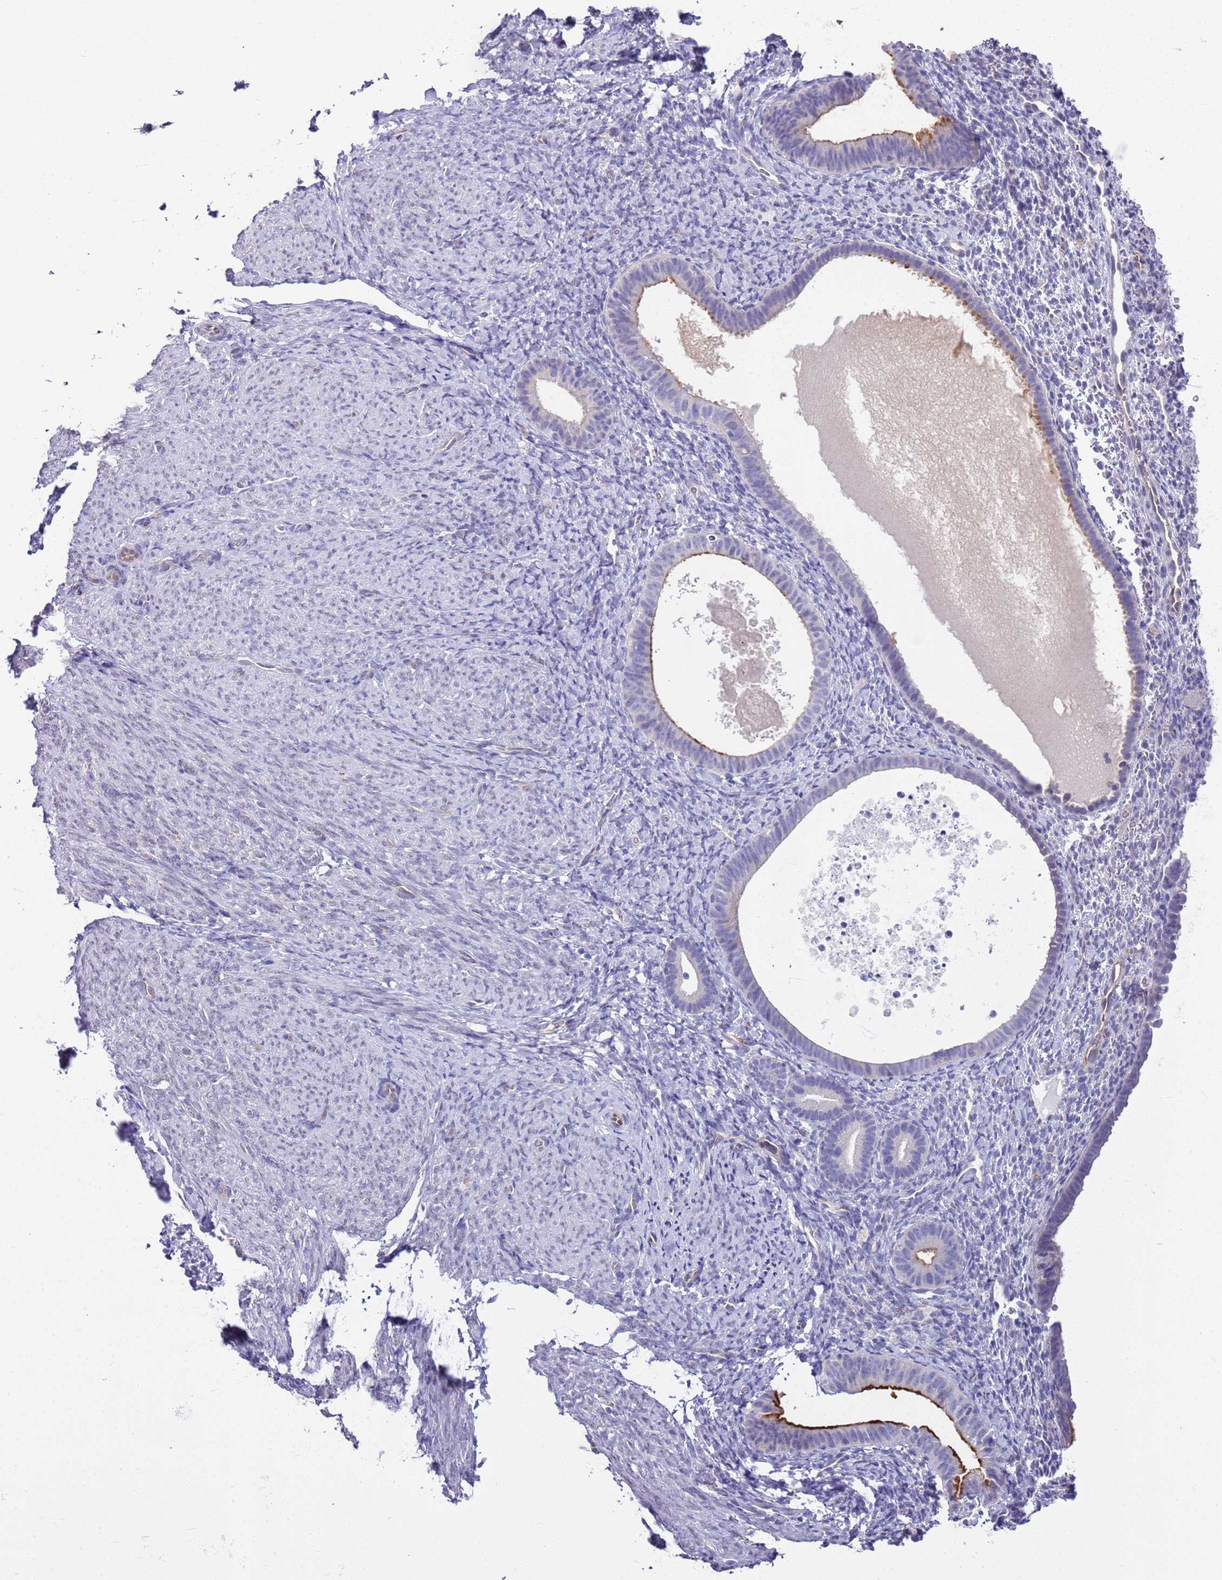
{"staining": {"intensity": "negative", "quantity": "none", "location": "none"}, "tissue": "endometrium", "cell_type": "Cells in endometrial stroma", "image_type": "normal", "snomed": [{"axis": "morphology", "description": "Normal tissue, NOS"}, {"axis": "topography", "description": "Endometrium"}], "caption": "IHC photomicrograph of benign endometrium stained for a protein (brown), which shows no positivity in cells in endometrial stroma.", "gene": "BRMS1L", "patient": {"sex": "female", "age": 65}}